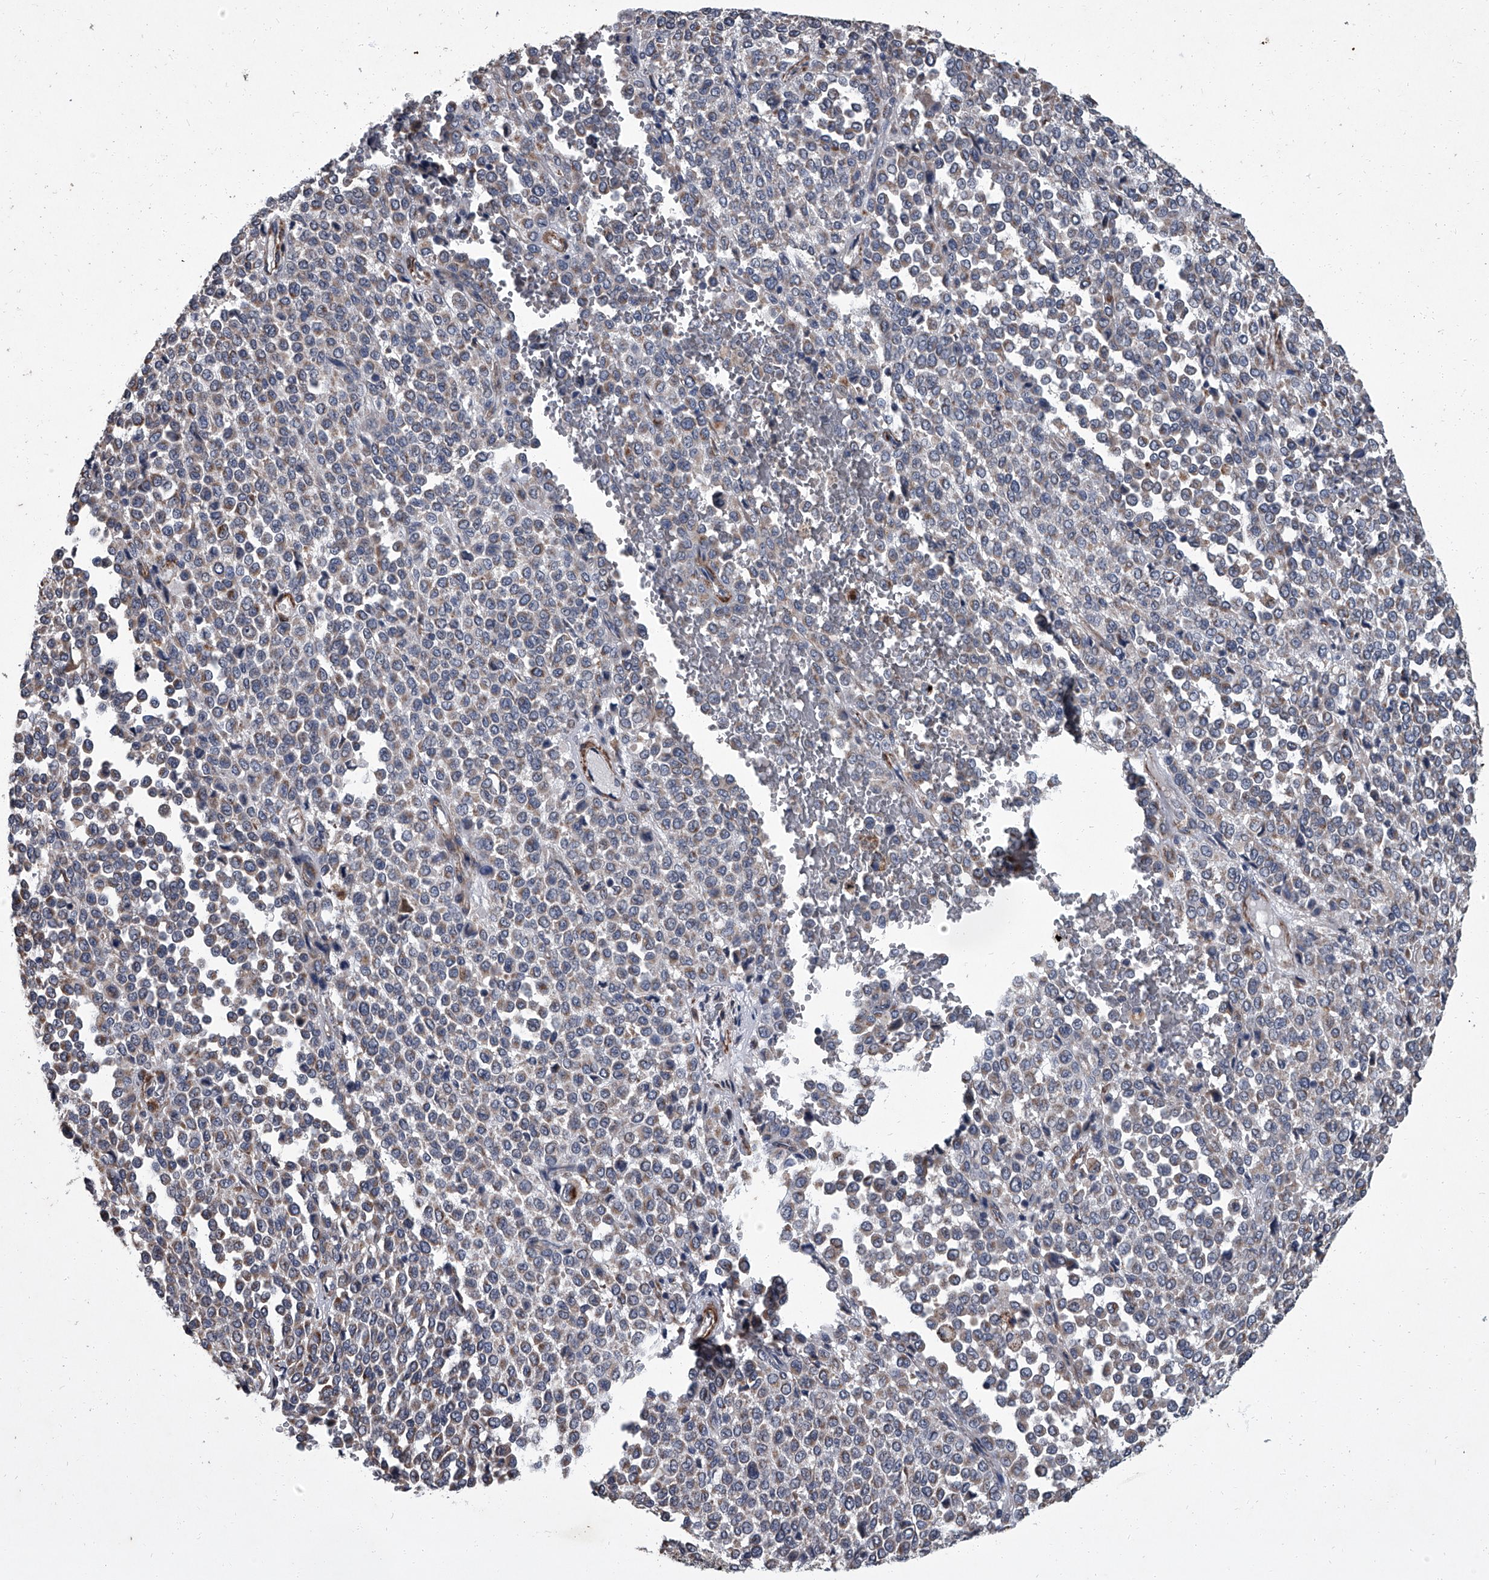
{"staining": {"intensity": "negative", "quantity": "none", "location": "none"}, "tissue": "melanoma", "cell_type": "Tumor cells", "image_type": "cancer", "snomed": [{"axis": "morphology", "description": "Malignant melanoma, Metastatic site"}, {"axis": "topography", "description": "Pancreas"}], "caption": "Immunohistochemistry image of neoplastic tissue: human melanoma stained with DAB (3,3'-diaminobenzidine) exhibits no significant protein expression in tumor cells.", "gene": "SIRT4", "patient": {"sex": "female", "age": 30}}